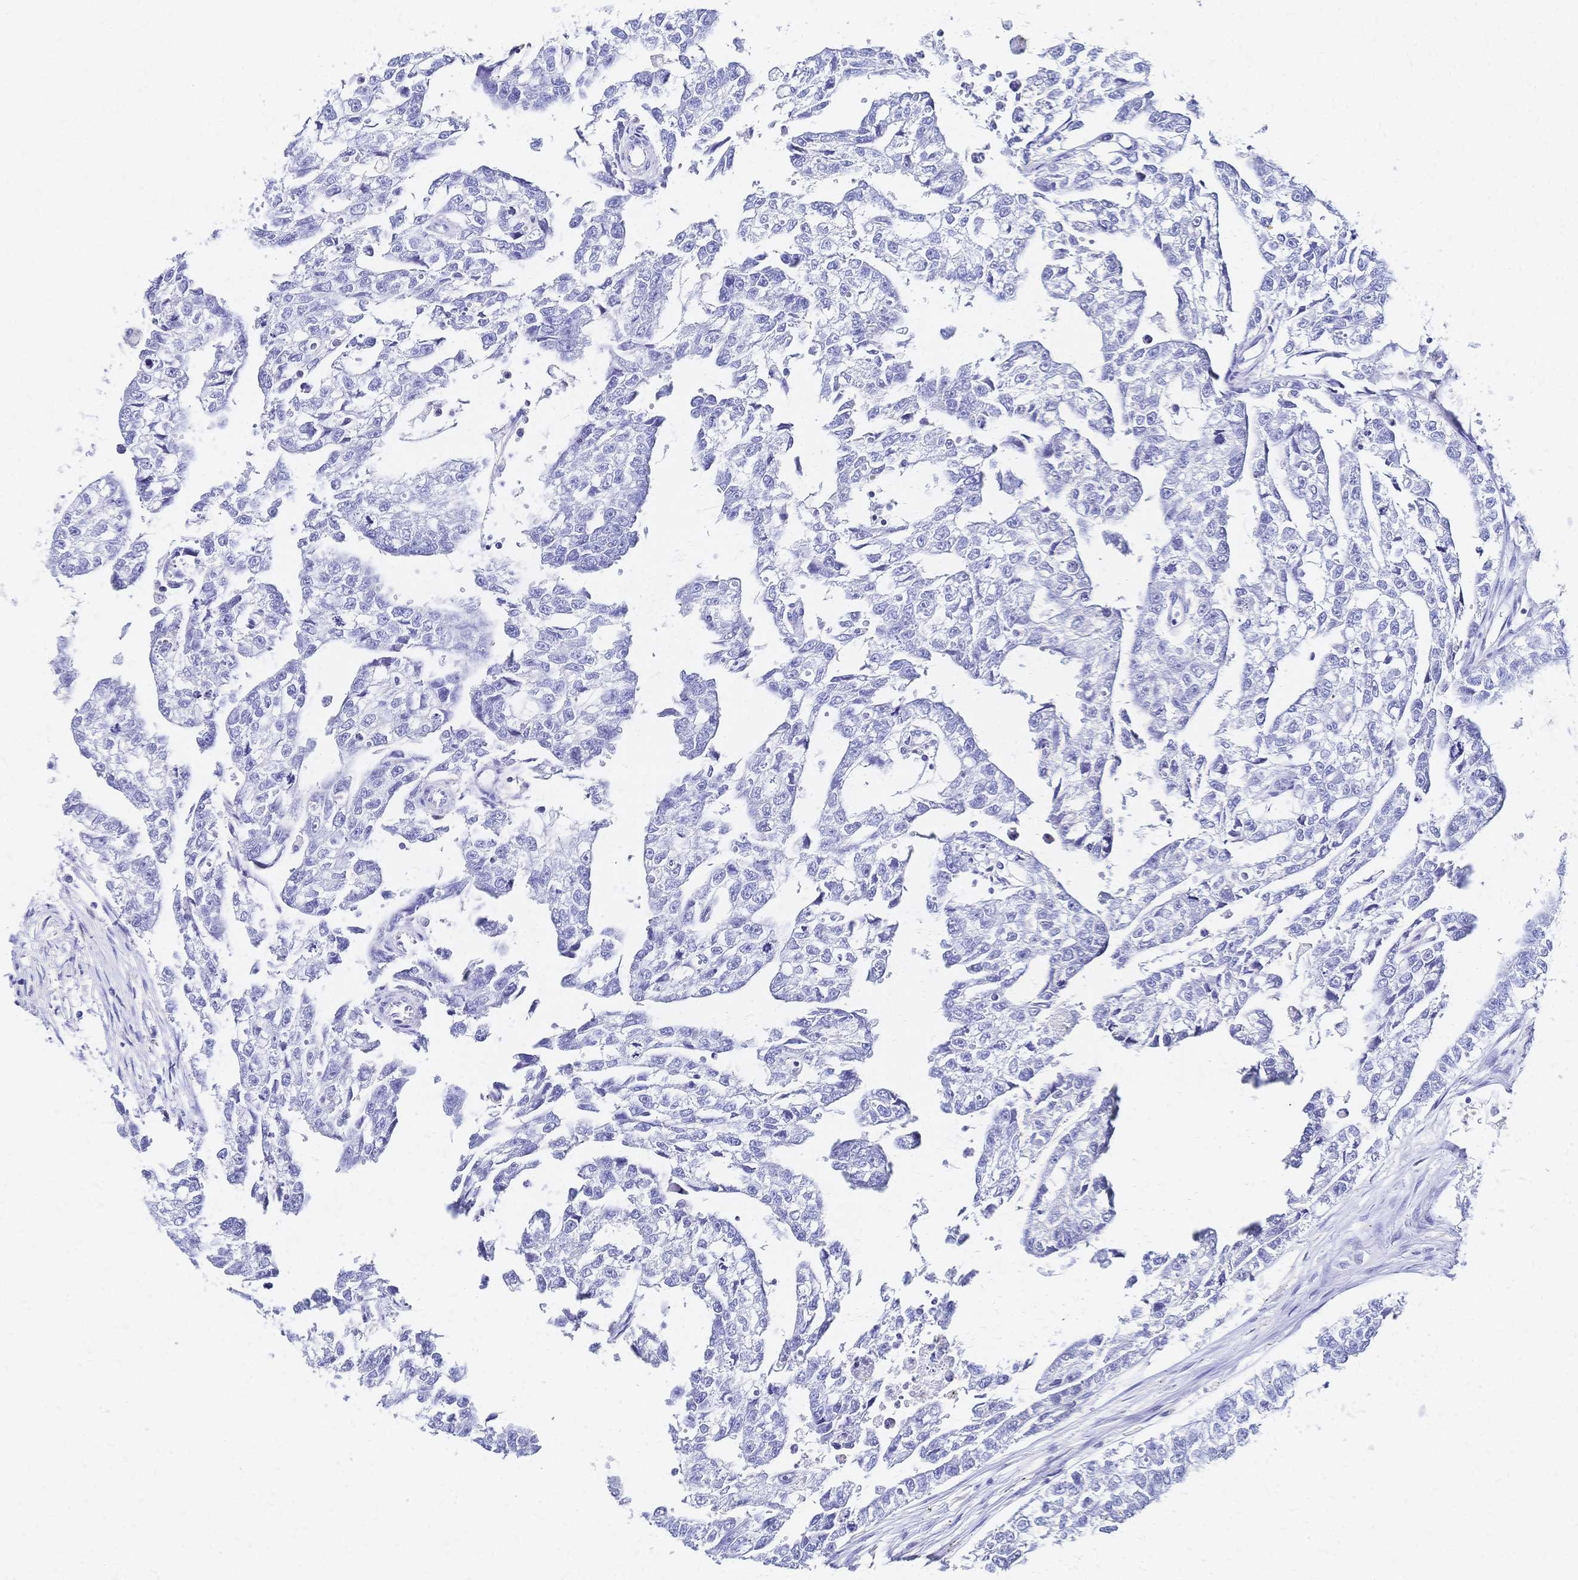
{"staining": {"intensity": "negative", "quantity": "none", "location": "none"}, "tissue": "testis cancer", "cell_type": "Tumor cells", "image_type": "cancer", "snomed": [{"axis": "morphology", "description": "Carcinoma, Embryonal, NOS"}, {"axis": "morphology", "description": "Teratoma, malignant, NOS"}, {"axis": "topography", "description": "Testis"}], "caption": "Immunohistochemistry image of neoplastic tissue: testis teratoma (malignant) stained with DAB shows no significant protein expression in tumor cells.", "gene": "SLC5A1", "patient": {"sex": "male", "age": 44}}